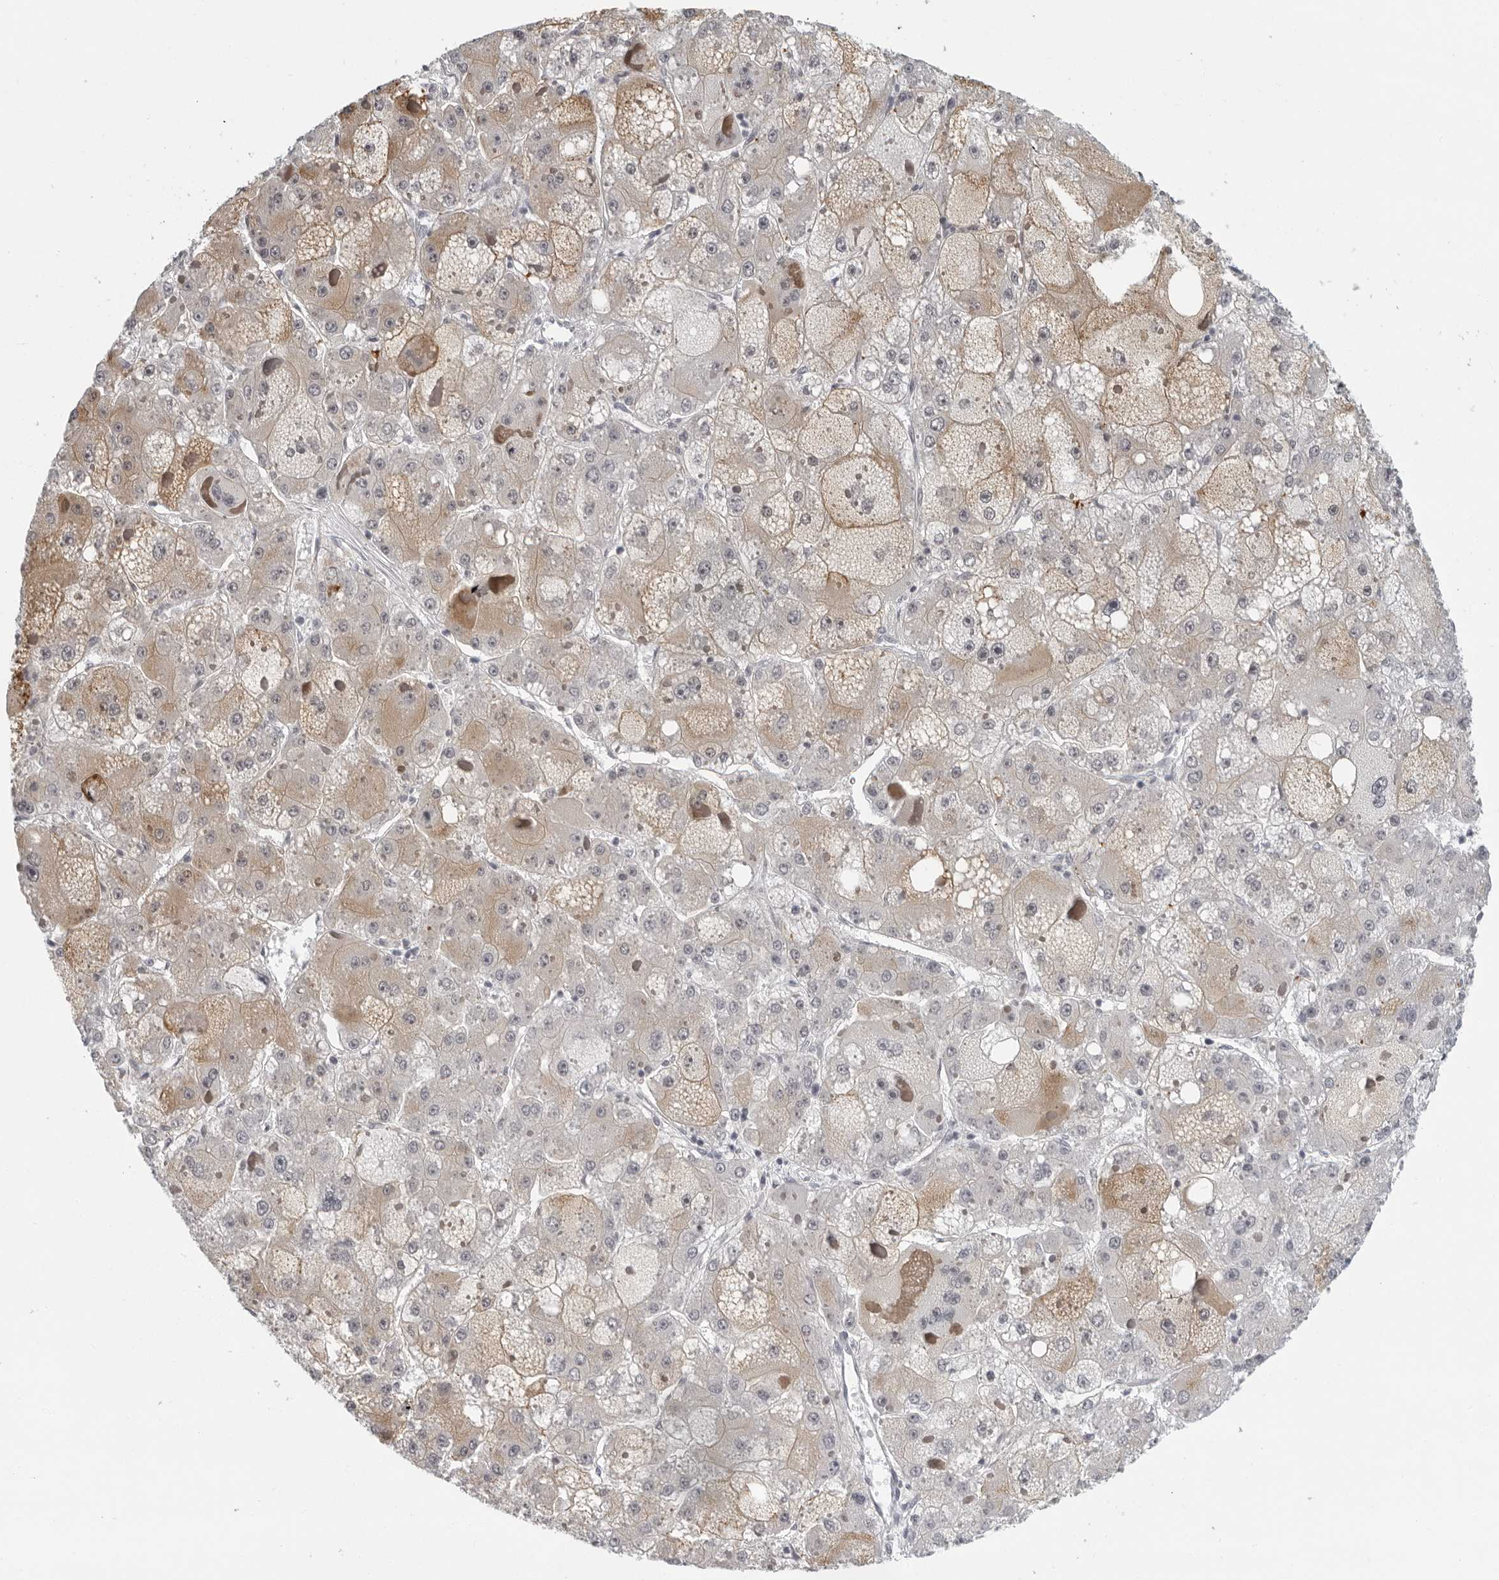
{"staining": {"intensity": "weak", "quantity": ">75%", "location": "cytoplasmic/membranous"}, "tissue": "liver cancer", "cell_type": "Tumor cells", "image_type": "cancer", "snomed": [{"axis": "morphology", "description": "Carcinoma, Hepatocellular, NOS"}, {"axis": "topography", "description": "Liver"}], "caption": "Brown immunohistochemical staining in human liver cancer exhibits weak cytoplasmic/membranous positivity in about >75% of tumor cells. (Stains: DAB in brown, nuclei in blue, Microscopy: brightfield microscopy at high magnification).", "gene": "OPLAH", "patient": {"sex": "female", "age": 73}}